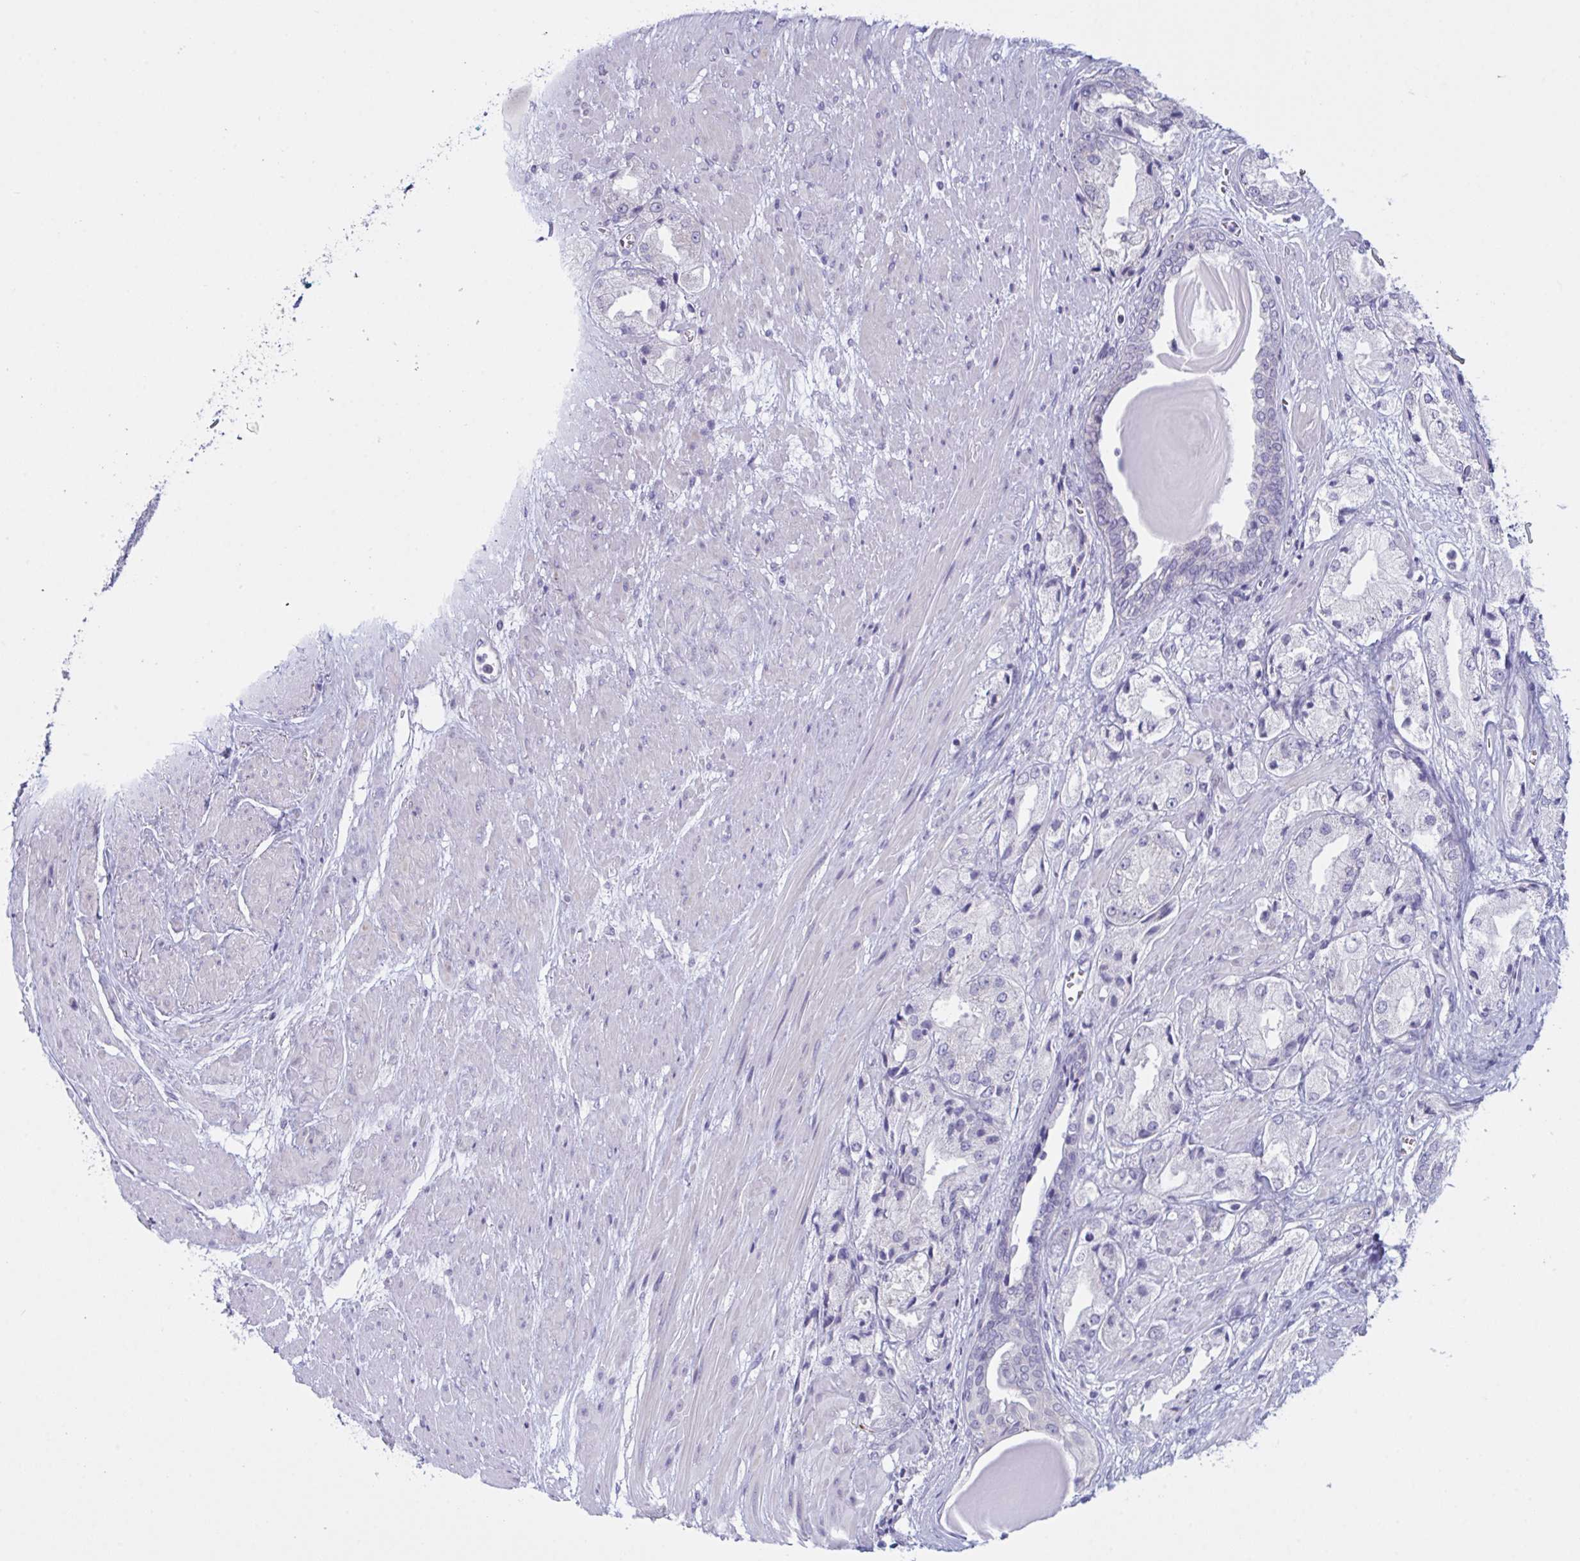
{"staining": {"intensity": "negative", "quantity": "none", "location": "none"}, "tissue": "prostate cancer", "cell_type": "Tumor cells", "image_type": "cancer", "snomed": [{"axis": "morphology", "description": "Adenocarcinoma, High grade"}, {"axis": "topography", "description": "Prostate"}], "caption": "Prostate adenocarcinoma (high-grade) was stained to show a protein in brown. There is no significant expression in tumor cells.", "gene": "NAA30", "patient": {"sex": "male", "age": 68}}